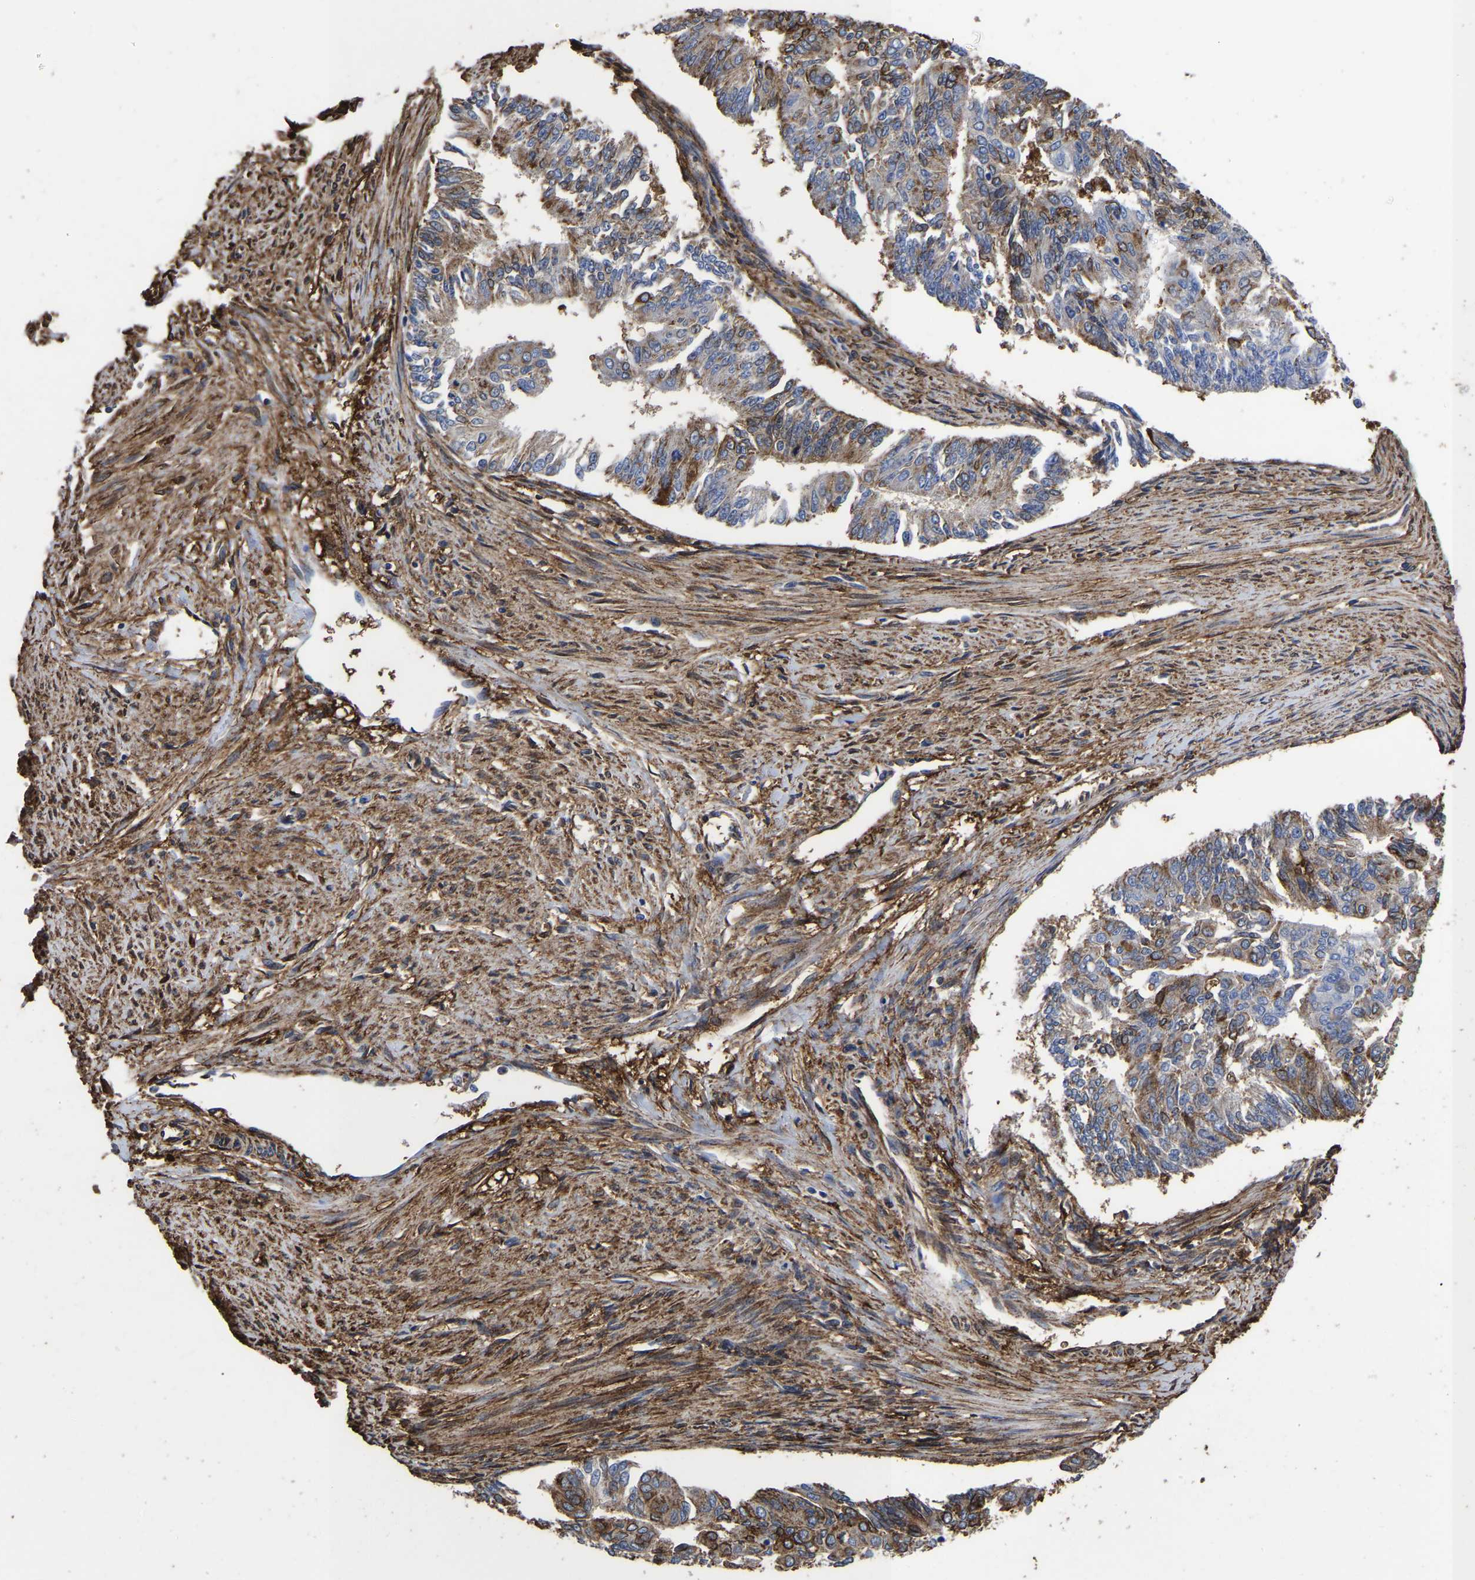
{"staining": {"intensity": "moderate", "quantity": "25%-75%", "location": "cytoplasmic/membranous,nuclear"}, "tissue": "endometrial cancer", "cell_type": "Tumor cells", "image_type": "cancer", "snomed": [{"axis": "morphology", "description": "Adenocarcinoma, NOS"}, {"axis": "topography", "description": "Endometrium"}], "caption": "This micrograph shows IHC staining of endometrial cancer, with medium moderate cytoplasmic/membranous and nuclear expression in about 25%-75% of tumor cells.", "gene": "LIF", "patient": {"sex": "female", "age": 32}}